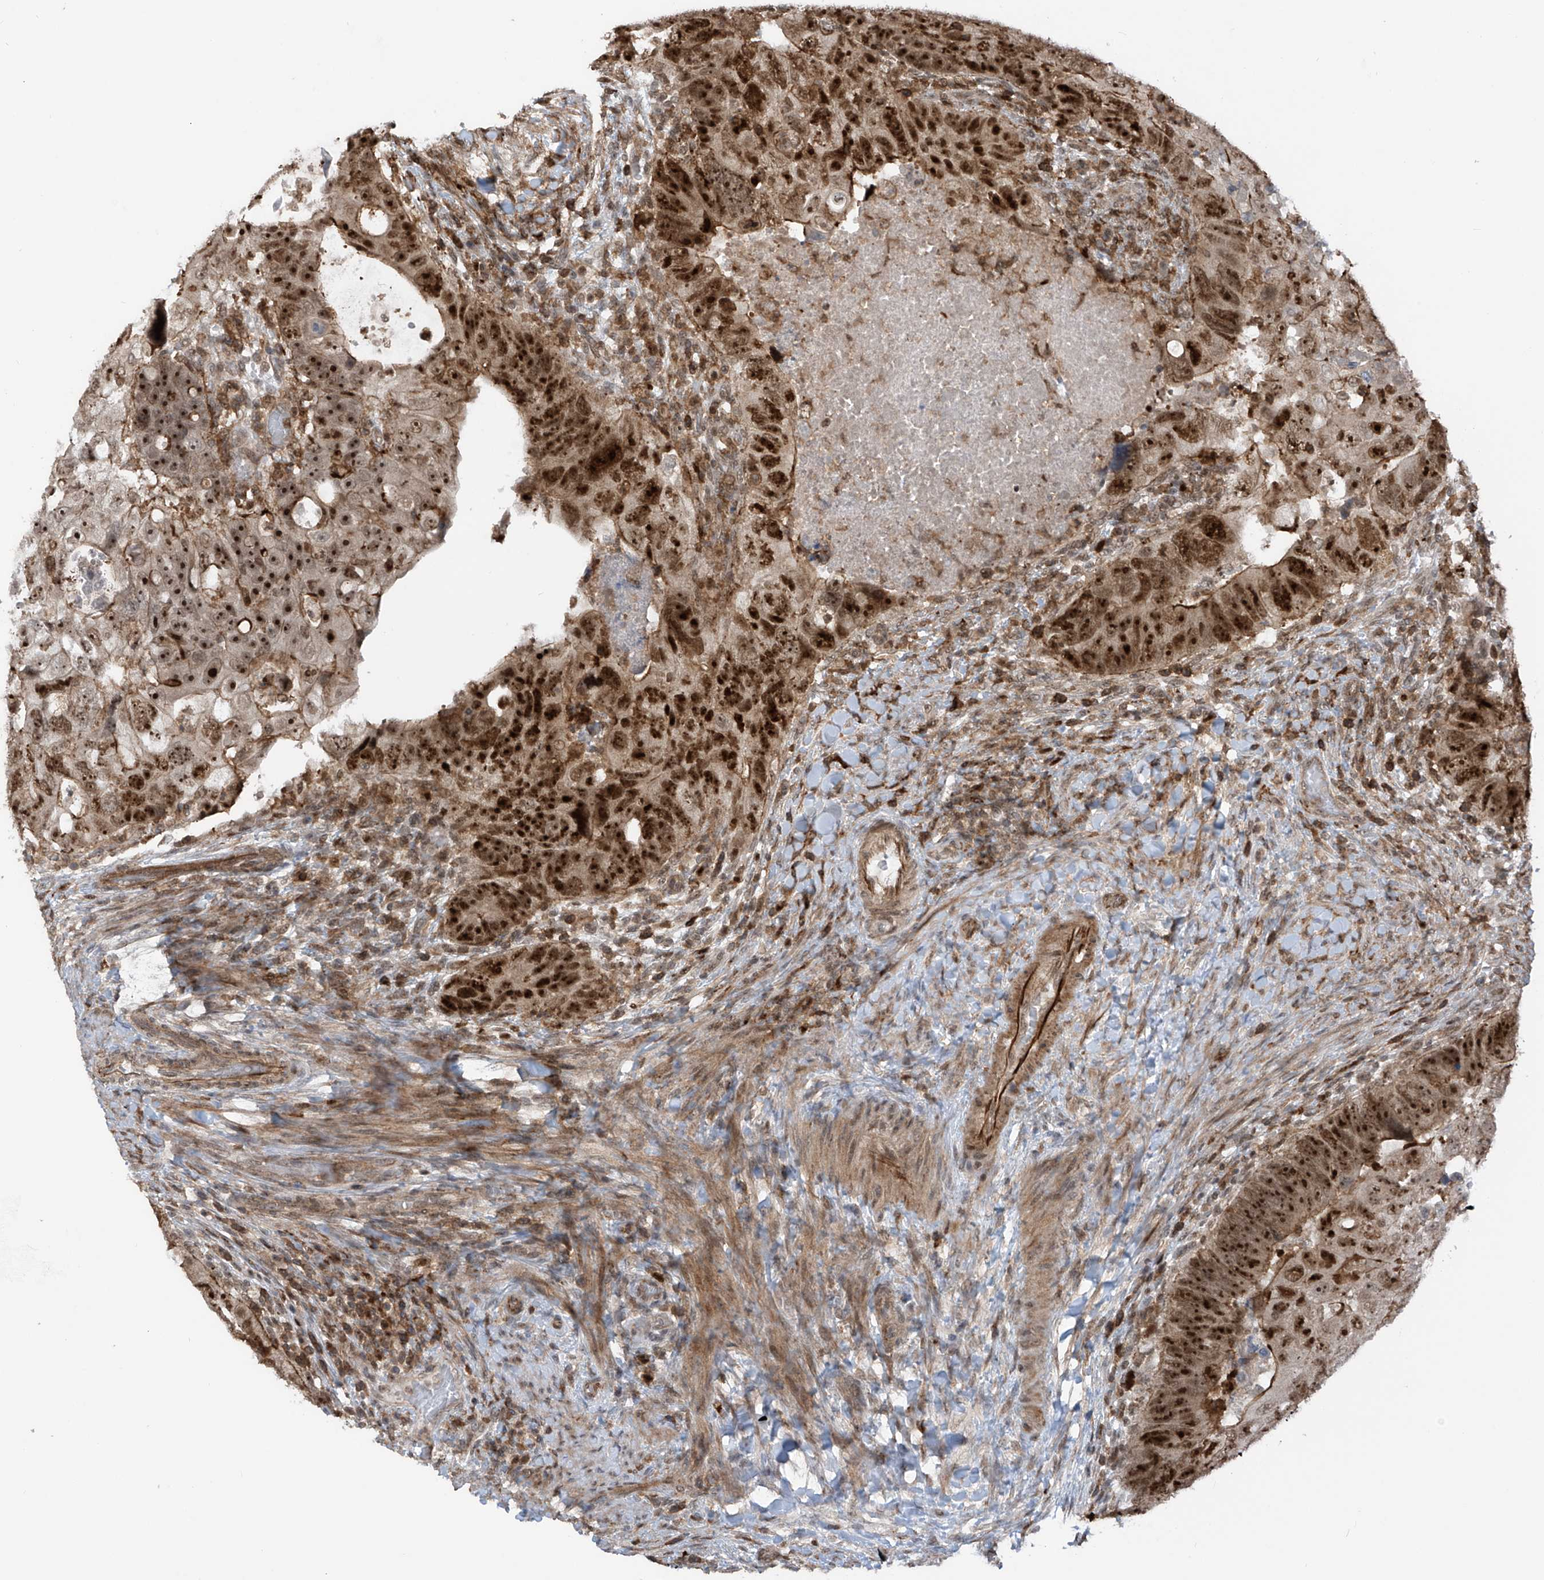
{"staining": {"intensity": "strong", "quantity": ">75%", "location": "cytoplasmic/membranous,nuclear"}, "tissue": "colorectal cancer", "cell_type": "Tumor cells", "image_type": "cancer", "snomed": [{"axis": "morphology", "description": "Adenocarcinoma, NOS"}, {"axis": "topography", "description": "Rectum"}], "caption": "Colorectal adenocarcinoma stained for a protein reveals strong cytoplasmic/membranous and nuclear positivity in tumor cells. The staining was performed using DAB, with brown indicating positive protein expression. Nuclei are stained blue with hematoxylin.", "gene": "REPIN1", "patient": {"sex": "male", "age": 59}}